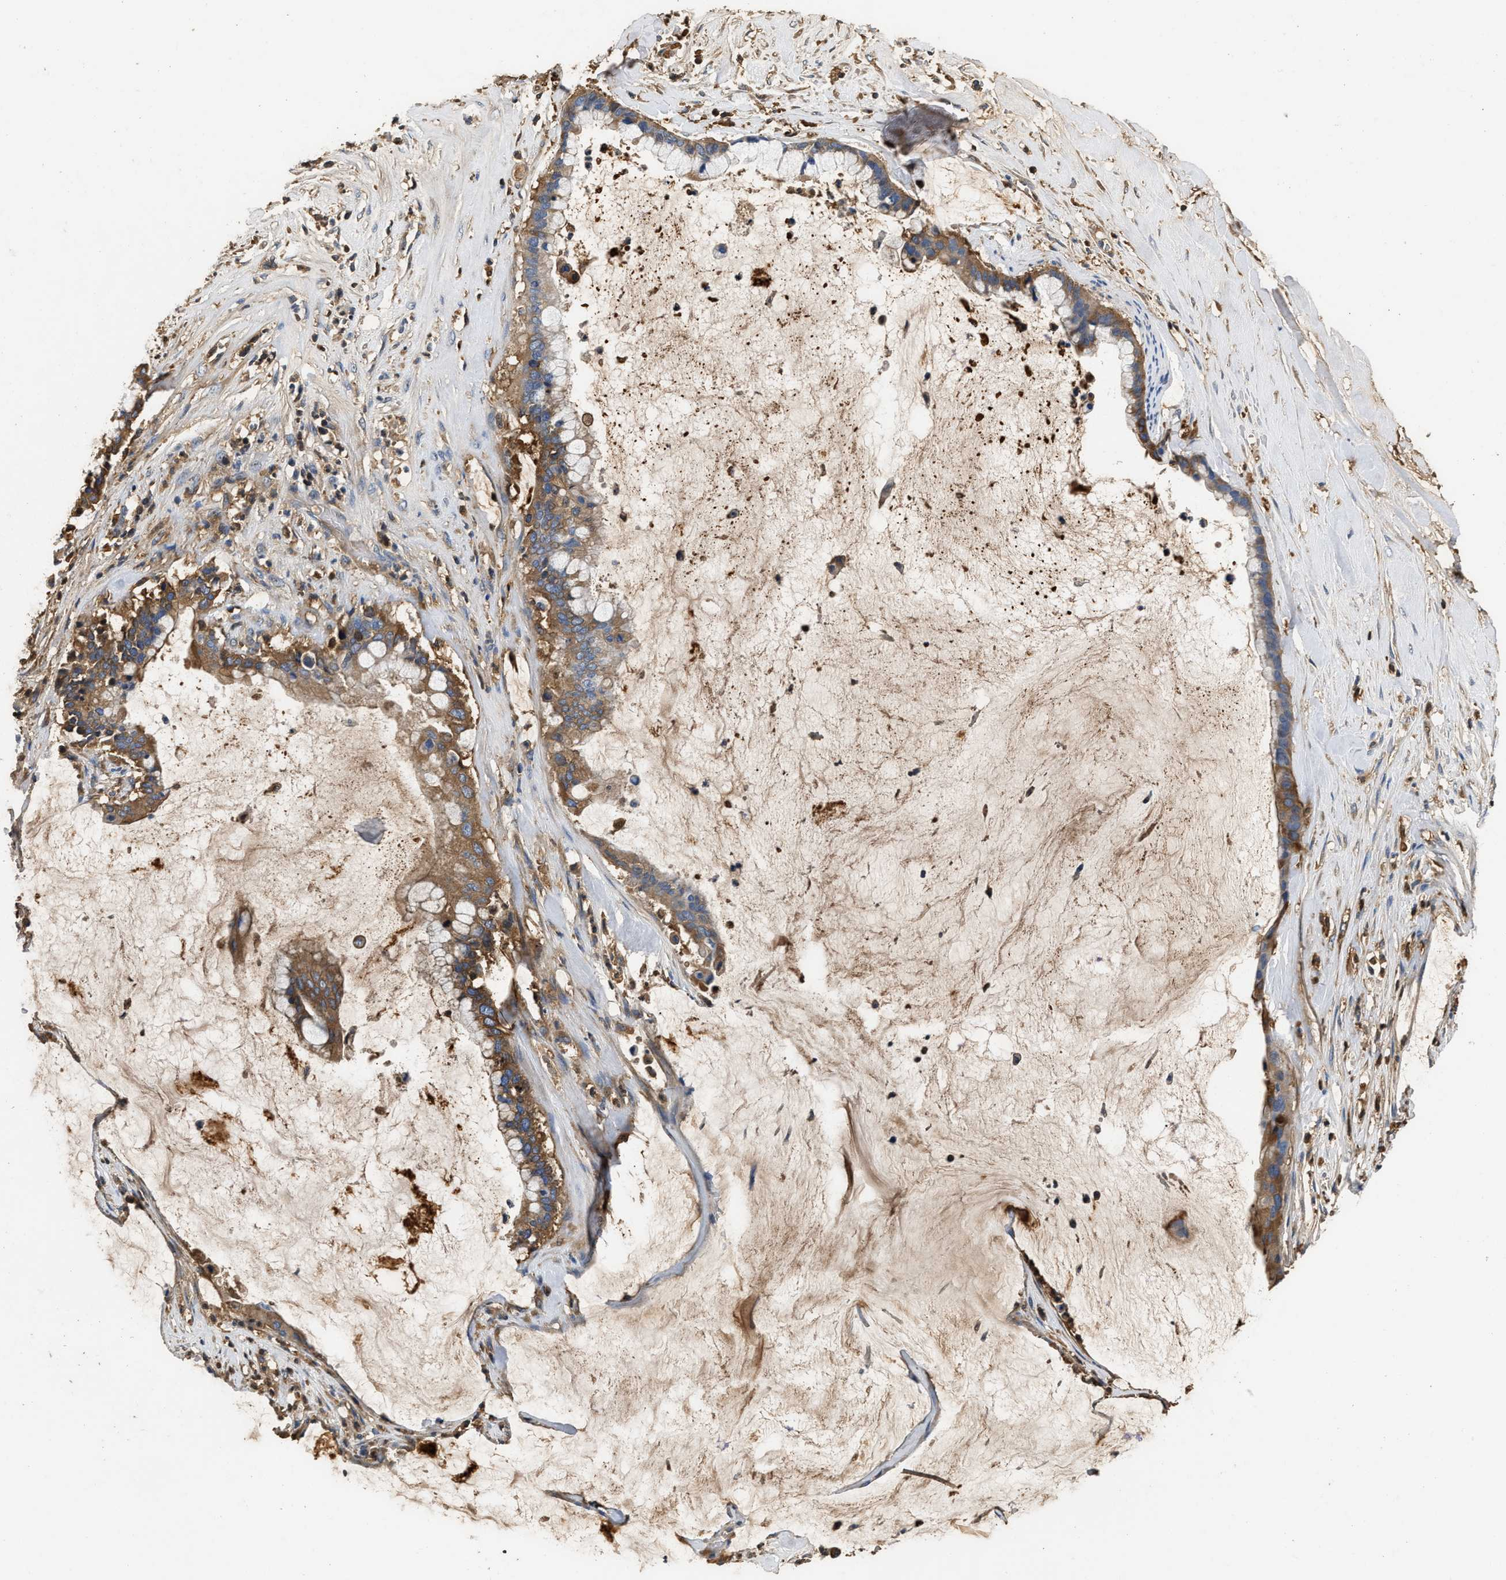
{"staining": {"intensity": "moderate", "quantity": ">75%", "location": "cytoplasmic/membranous"}, "tissue": "pancreatic cancer", "cell_type": "Tumor cells", "image_type": "cancer", "snomed": [{"axis": "morphology", "description": "Adenocarcinoma, NOS"}, {"axis": "topography", "description": "Pancreas"}], "caption": "The photomicrograph demonstrates immunohistochemical staining of adenocarcinoma (pancreatic). There is moderate cytoplasmic/membranous positivity is appreciated in about >75% of tumor cells.", "gene": "C3", "patient": {"sex": "male", "age": 41}}